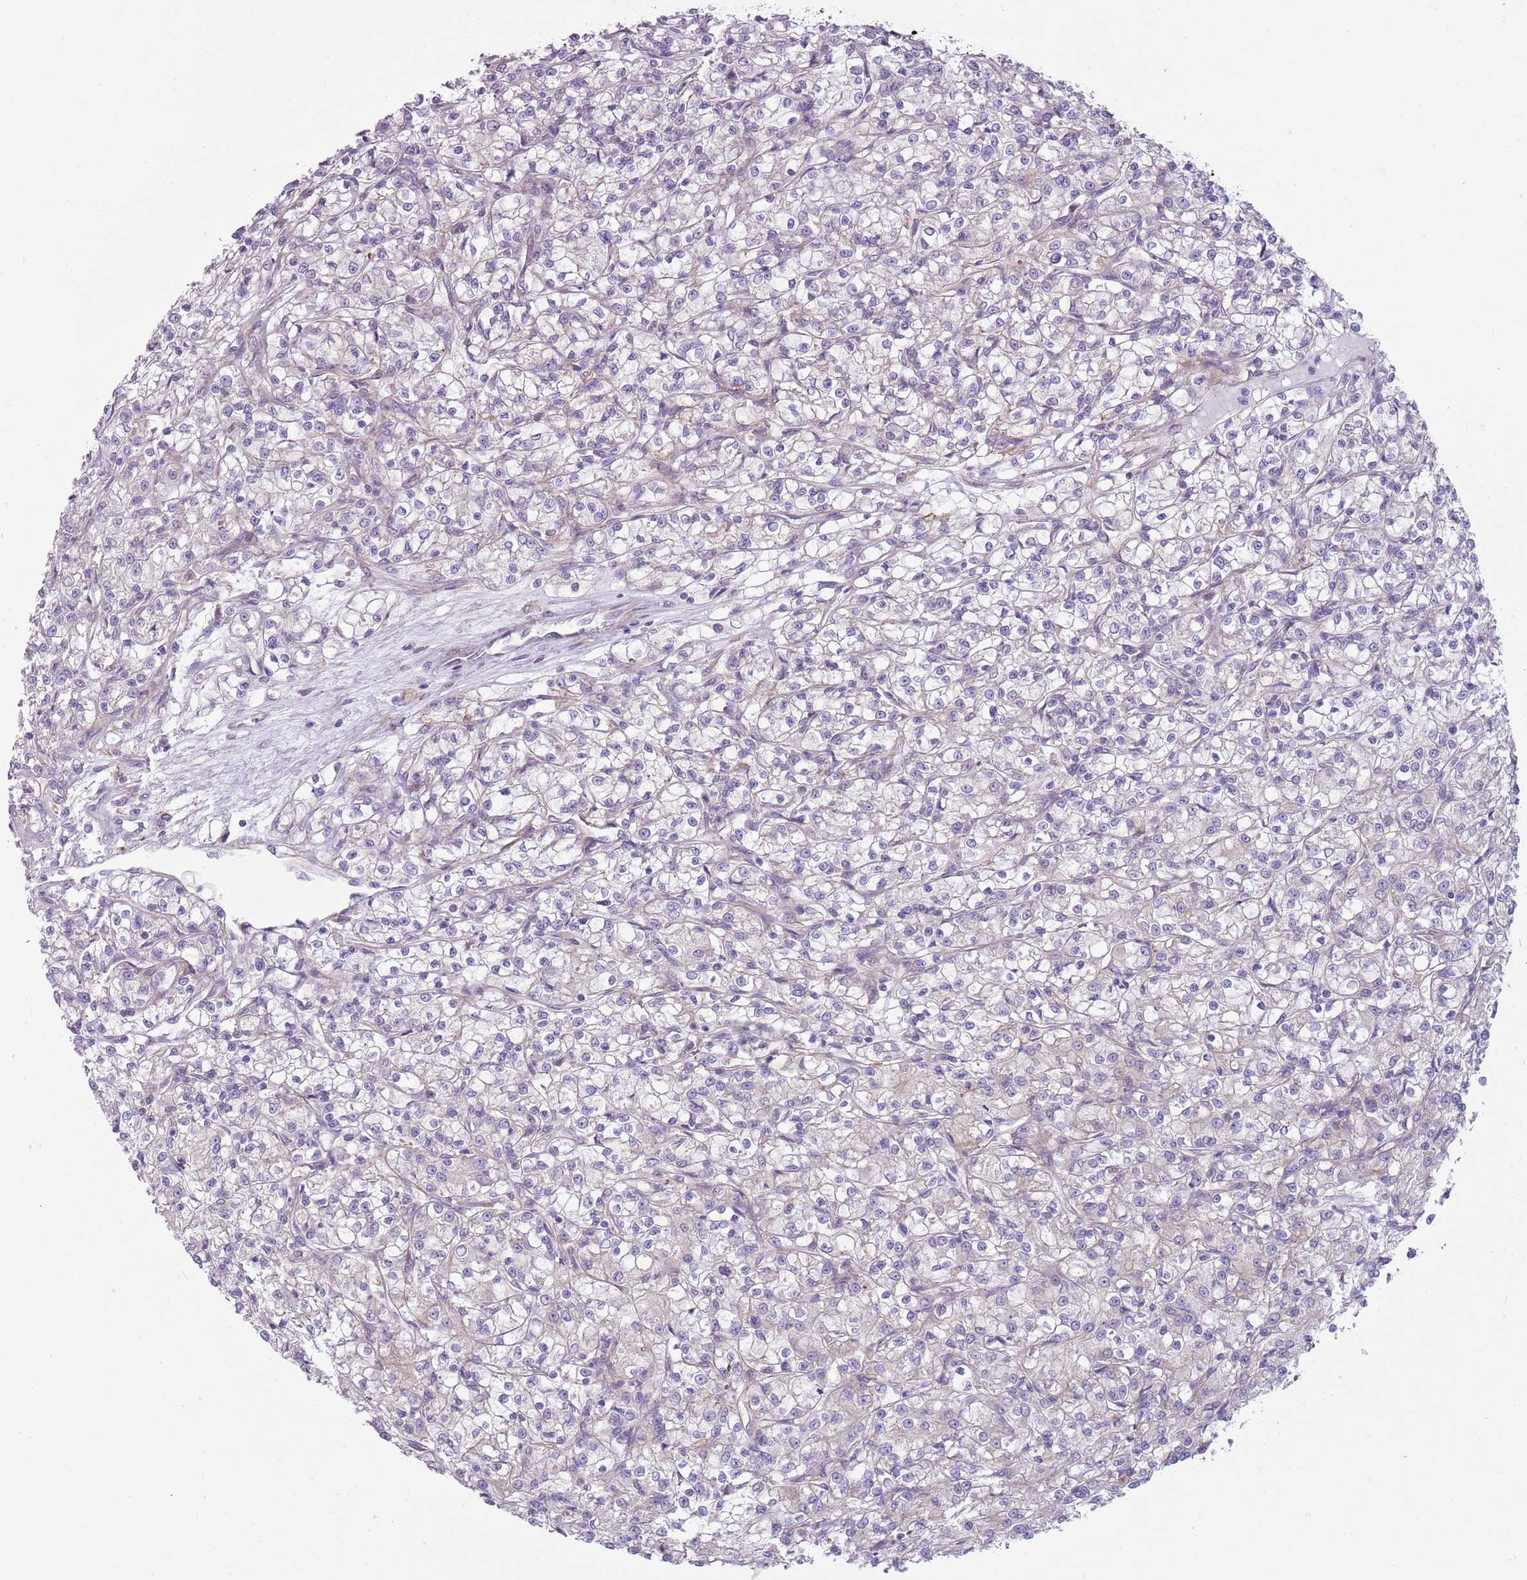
{"staining": {"intensity": "negative", "quantity": "none", "location": "none"}, "tissue": "renal cancer", "cell_type": "Tumor cells", "image_type": "cancer", "snomed": [{"axis": "morphology", "description": "Adenocarcinoma, NOS"}, {"axis": "topography", "description": "Kidney"}], "caption": "Immunohistochemistry (IHC) photomicrograph of neoplastic tissue: renal cancer (adenocarcinoma) stained with DAB shows no significant protein expression in tumor cells.", "gene": "SNX1", "patient": {"sex": "female", "age": 59}}